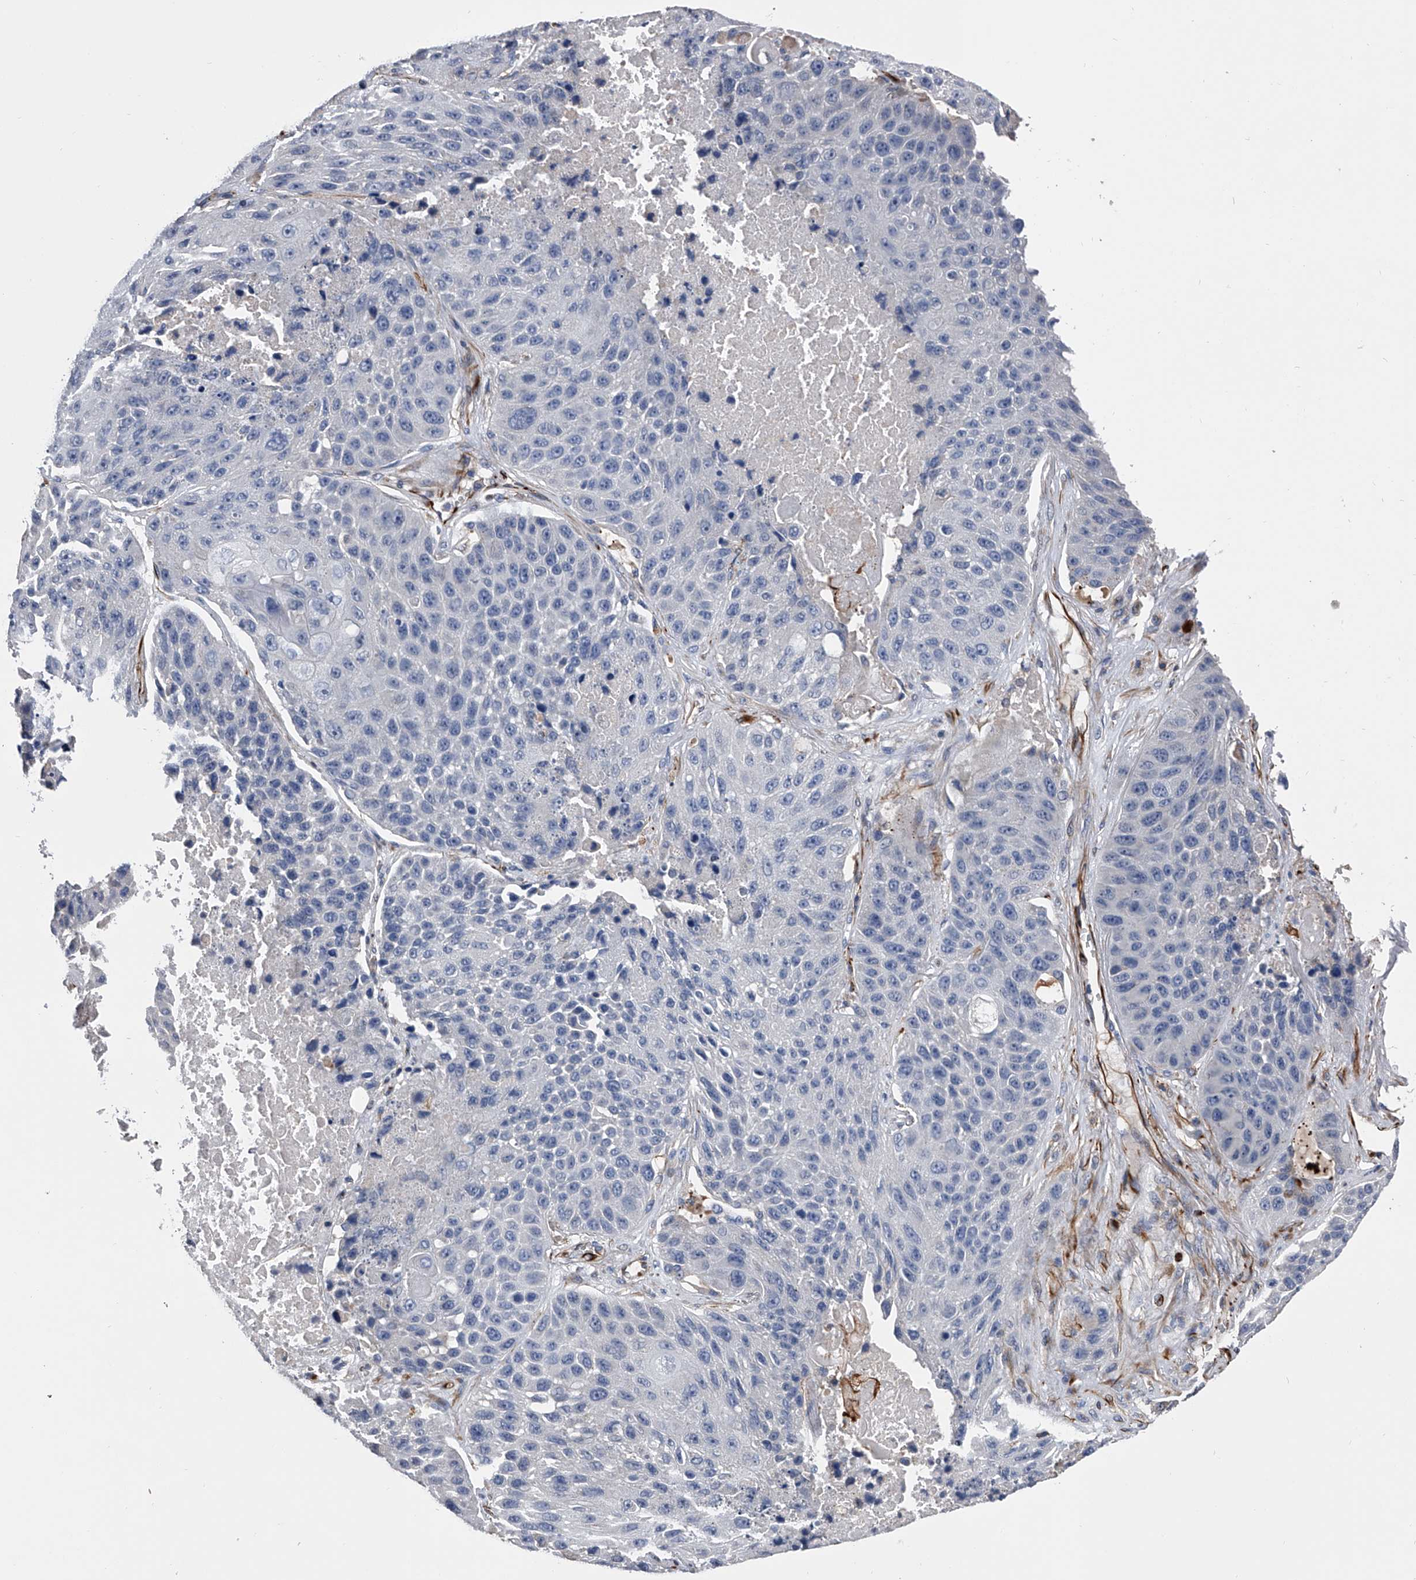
{"staining": {"intensity": "negative", "quantity": "none", "location": "none"}, "tissue": "lung cancer", "cell_type": "Tumor cells", "image_type": "cancer", "snomed": [{"axis": "morphology", "description": "Squamous cell carcinoma, NOS"}, {"axis": "topography", "description": "Lung"}], "caption": "This is an immunohistochemistry (IHC) micrograph of squamous cell carcinoma (lung). There is no staining in tumor cells.", "gene": "EFCAB7", "patient": {"sex": "male", "age": 61}}